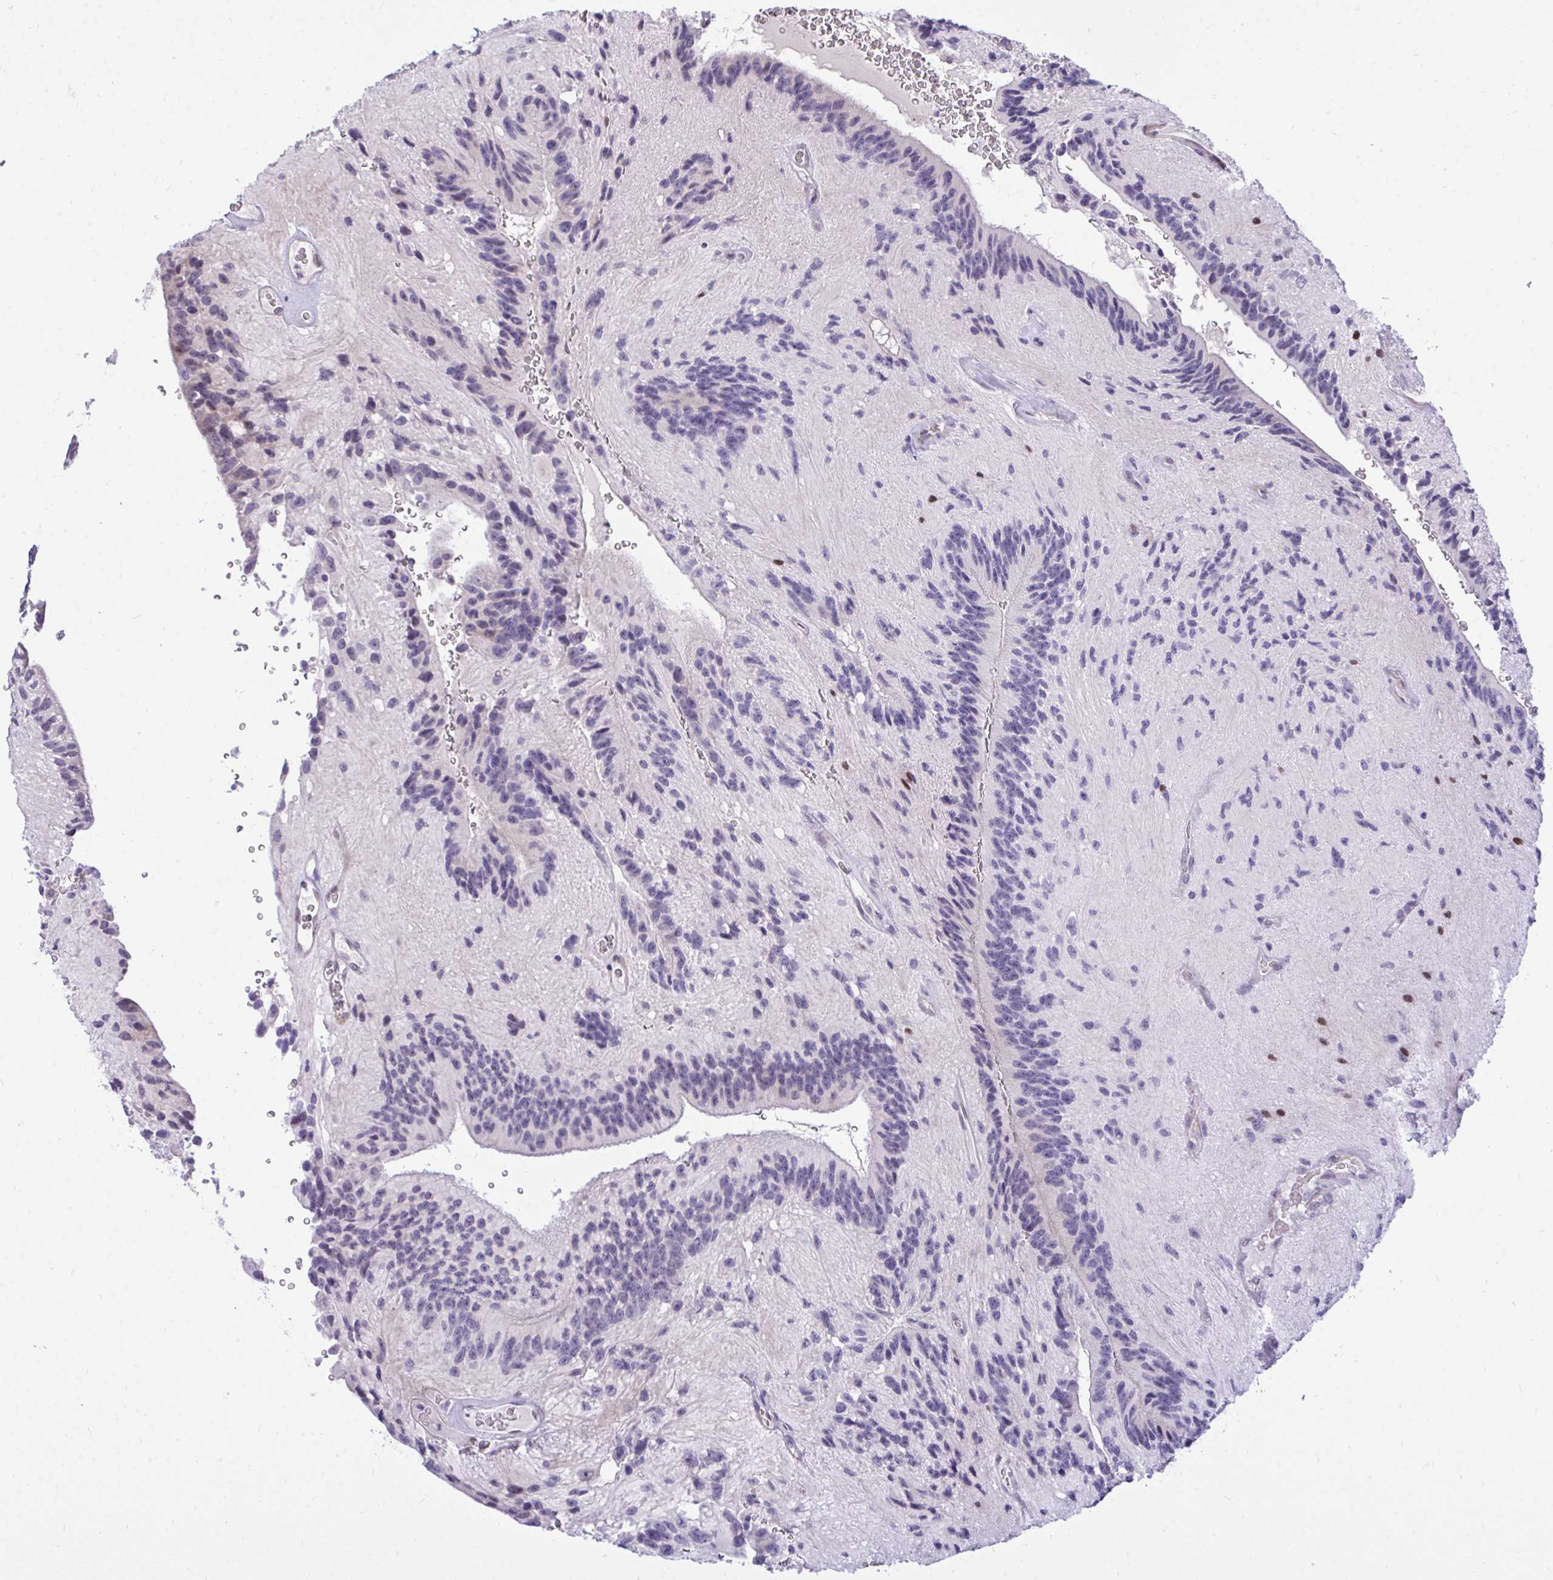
{"staining": {"intensity": "negative", "quantity": "none", "location": "none"}, "tissue": "glioma", "cell_type": "Tumor cells", "image_type": "cancer", "snomed": [{"axis": "morphology", "description": "Glioma, malignant, Low grade"}, {"axis": "topography", "description": "Brain"}], "caption": "DAB (3,3'-diaminobenzidine) immunohistochemical staining of human glioma shows no significant staining in tumor cells.", "gene": "HMBOX1", "patient": {"sex": "male", "age": 31}}